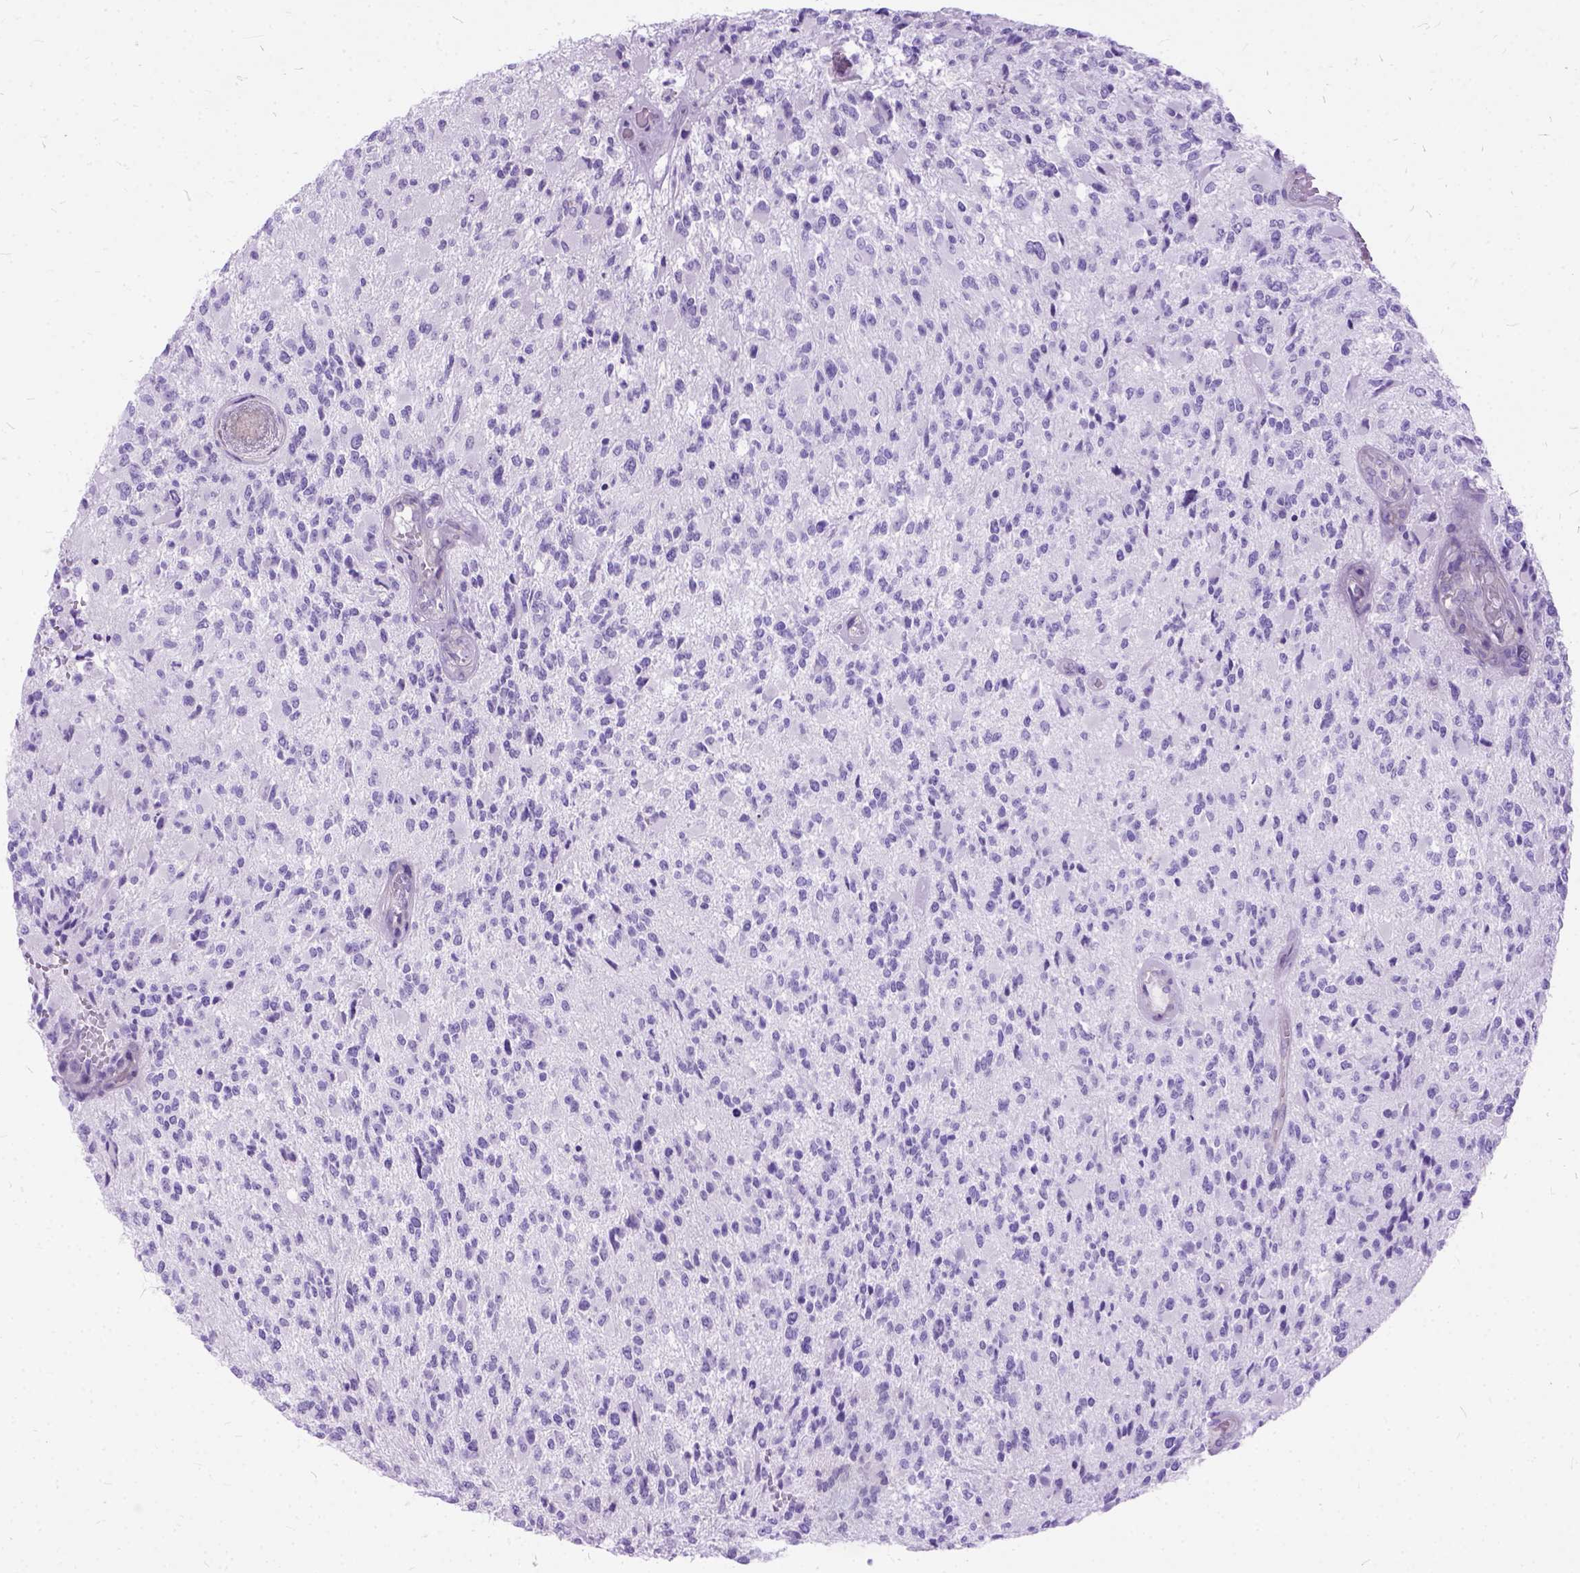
{"staining": {"intensity": "negative", "quantity": "none", "location": "none"}, "tissue": "glioma", "cell_type": "Tumor cells", "image_type": "cancer", "snomed": [{"axis": "morphology", "description": "Glioma, malignant, High grade"}, {"axis": "topography", "description": "Brain"}], "caption": "The histopathology image shows no staining of tumor cells in malignant glioma (high-grade).", "gene": "ARL9", "patient": {"sex": "female", "age": 63}}